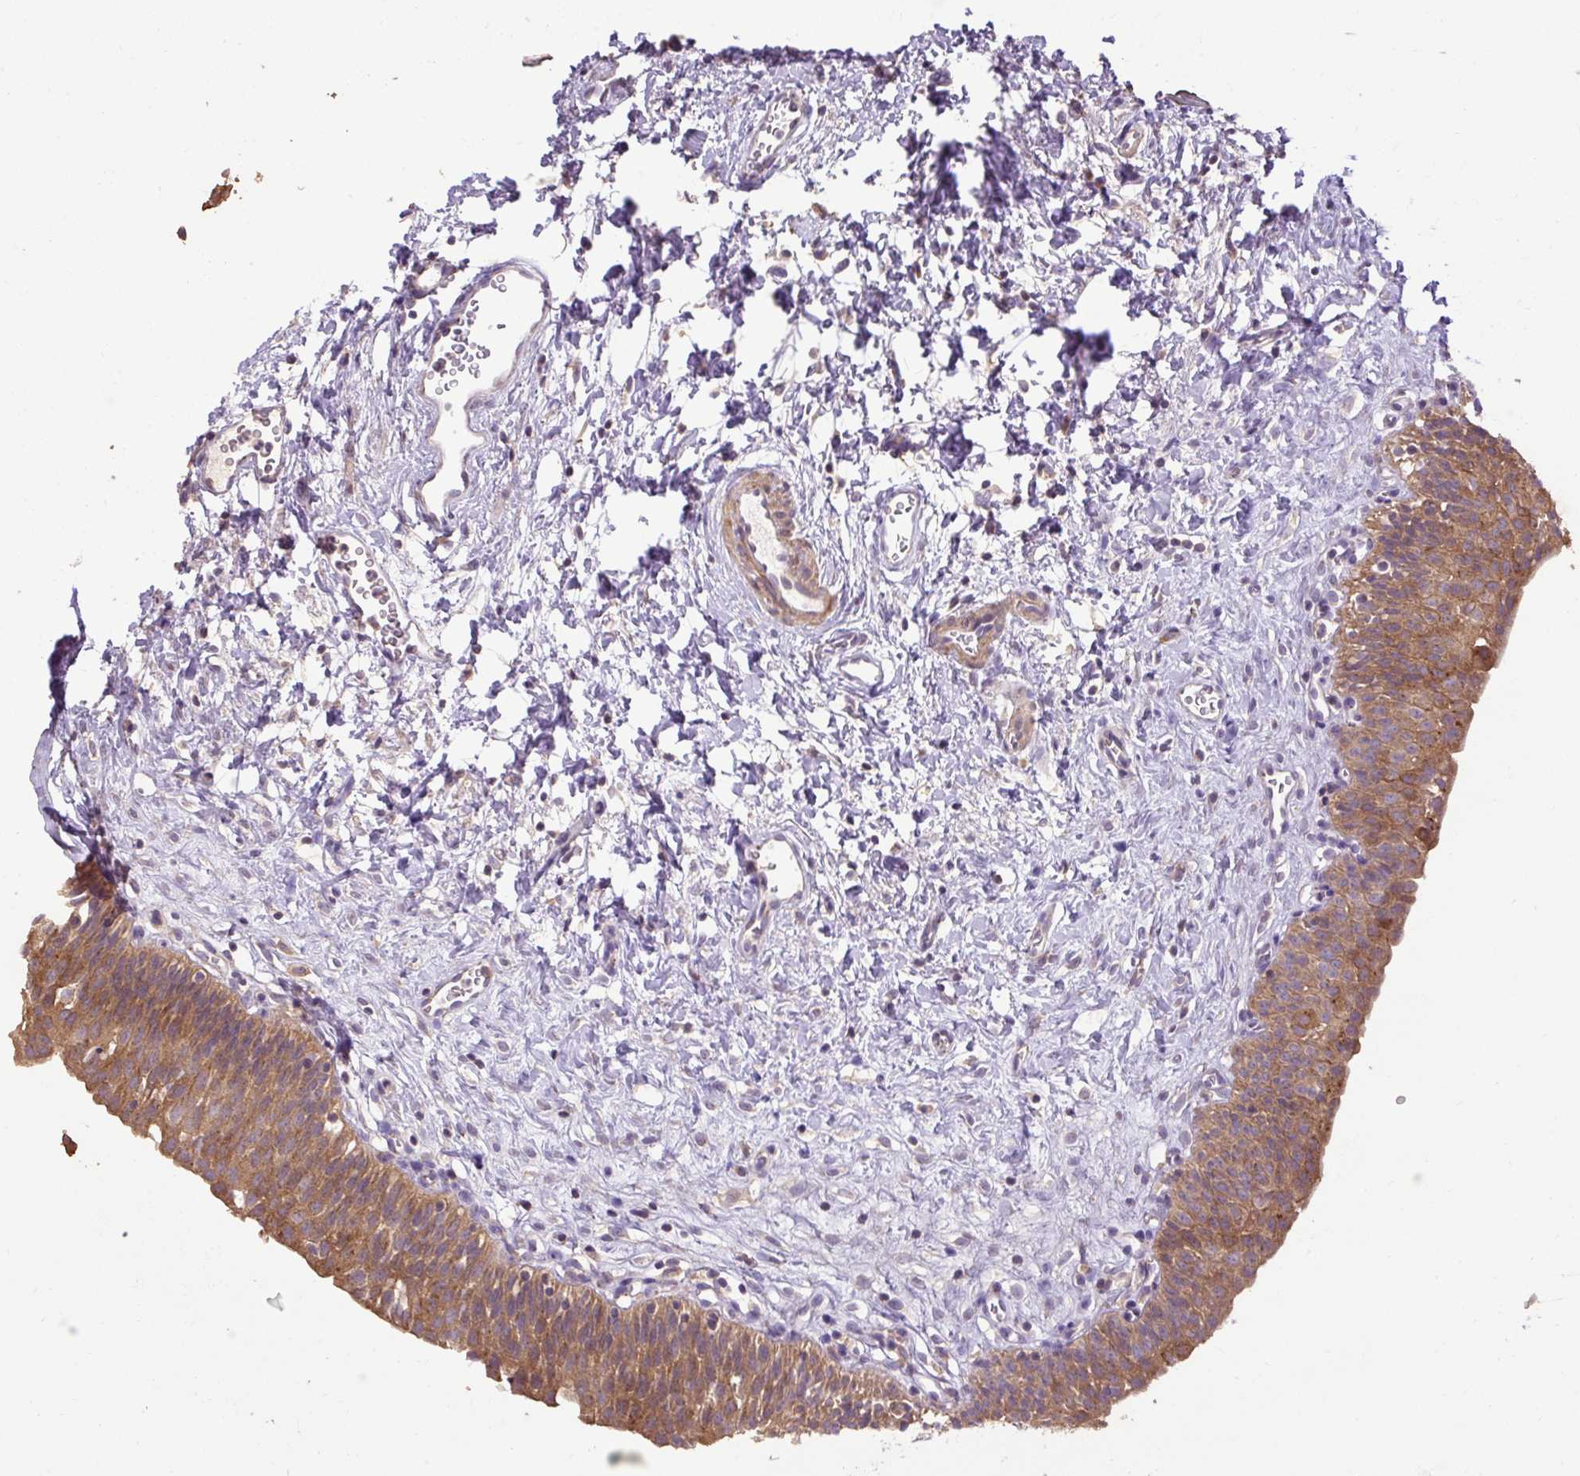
{"staining": {"intensity": "moderate", "quantity": ">75%", "location": "cytoplasmic/membranous"}, "tissue": "urinary bladder", "cell_type": "Urothelial cells", "image_type": "normal", "snomed": [{"axis": "morphology", "description": "Normal tissue, NOS"}, {"axis": "topography", "description": "Urinary bladder"}], "caption": "IHC of normal human urinary bladder demonstrates medium levels of moderate cytoplasmic/membranous positivity in about >75% of urothelial cells.", "gene": "ABR", "patient": {"sex": "male", "age": 51}}